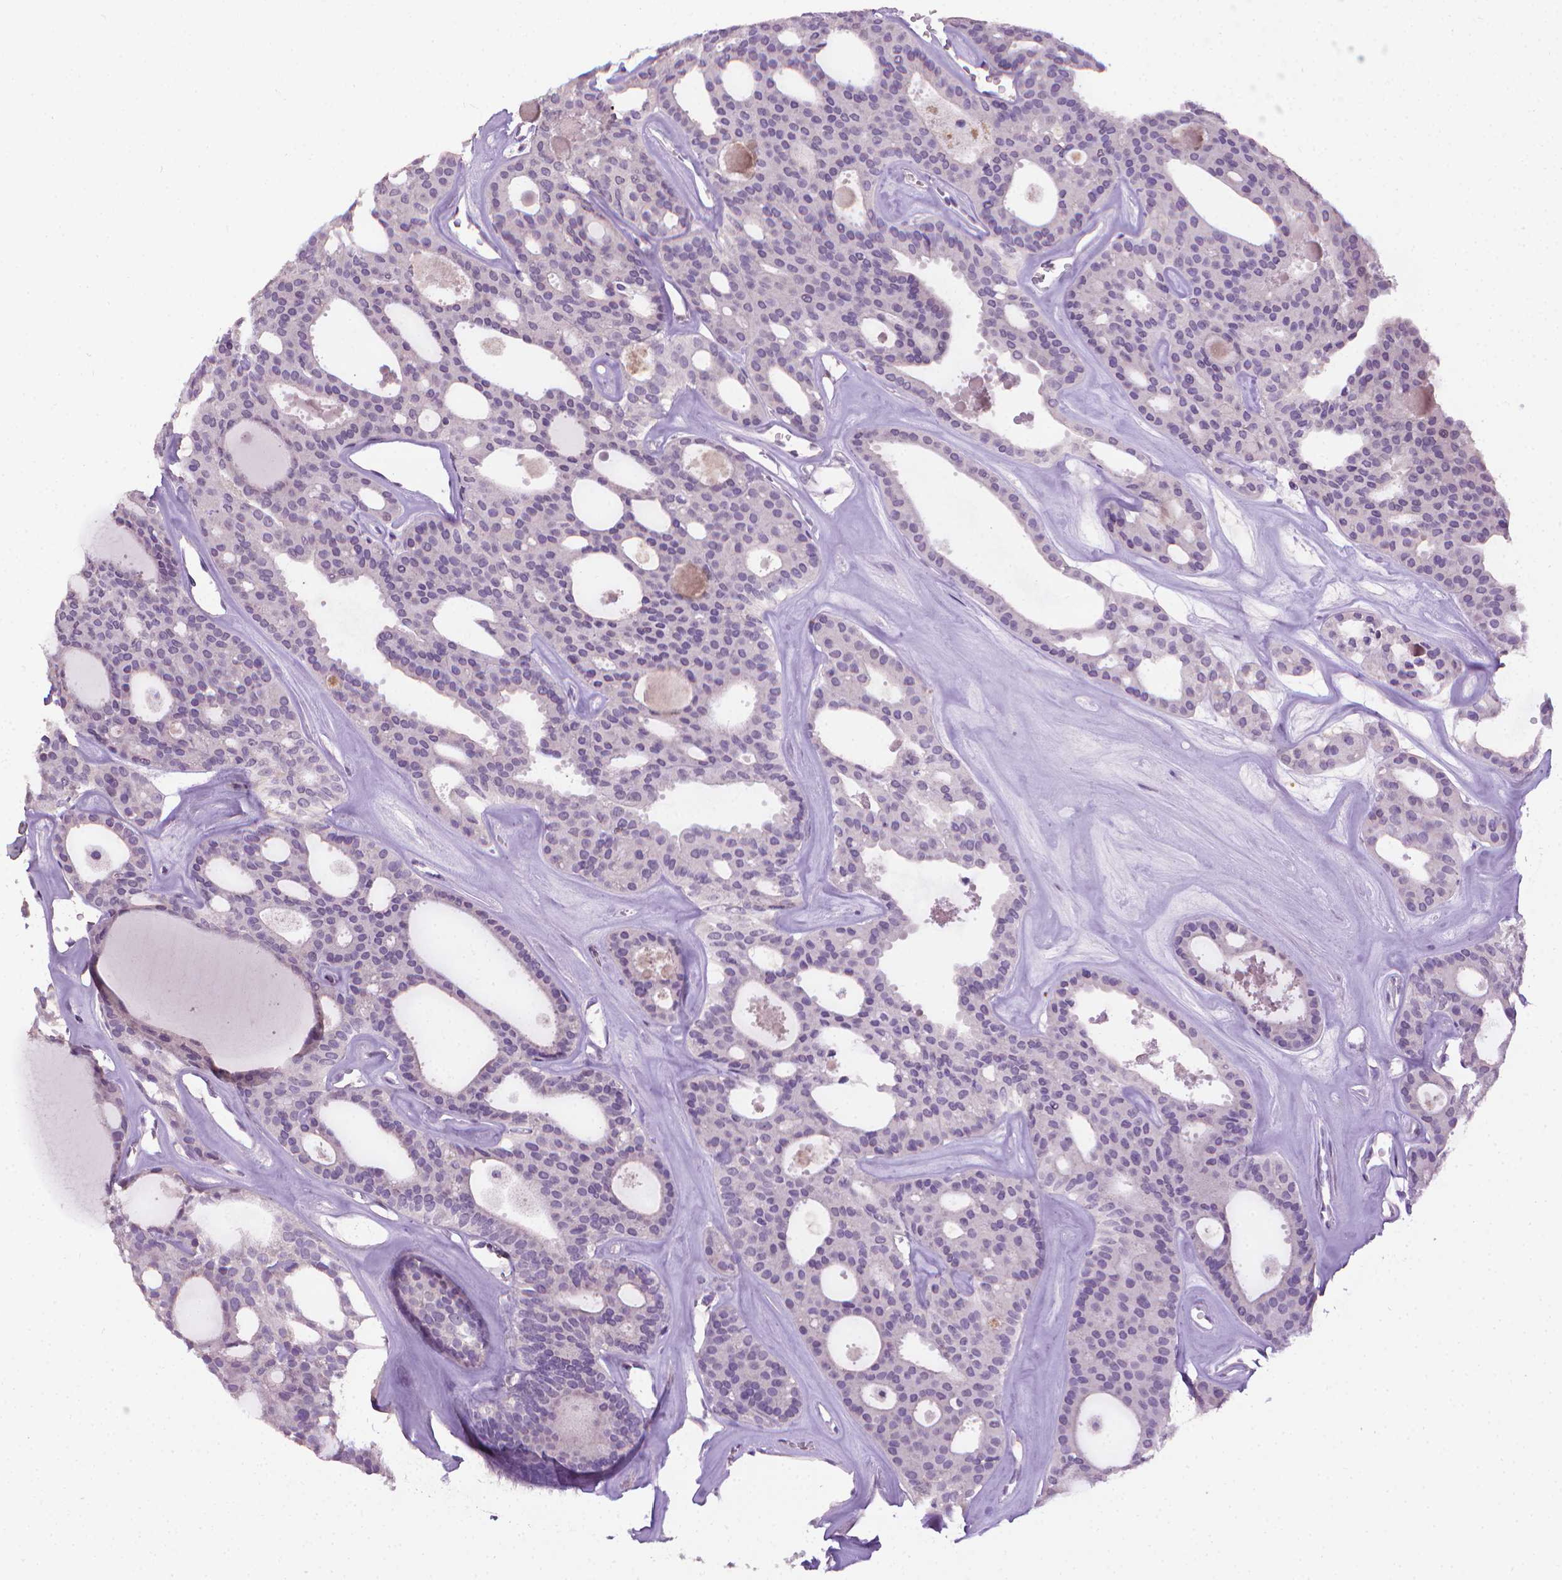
{"staining": {"intensity": "negative", "quantity": "none", "location": "none"}, "tissue": "thyroid cancer", "cell_type": "Tumor cells", "image_type": "cancer", "snomed": [{"axis": "morphology", "description": "Follicular adenoma carcinoma, NOS"}, {"axis": "topography", "description": "Thyroid gland"}], "caption": "Follicular adenoma carcinoma (thyroid) stained for a protein using immunohistochemistry (IHC) displays no positivity tumor cells.", "gene": "CDKN2D", "patient": {"sex": "male", "age": 75}}